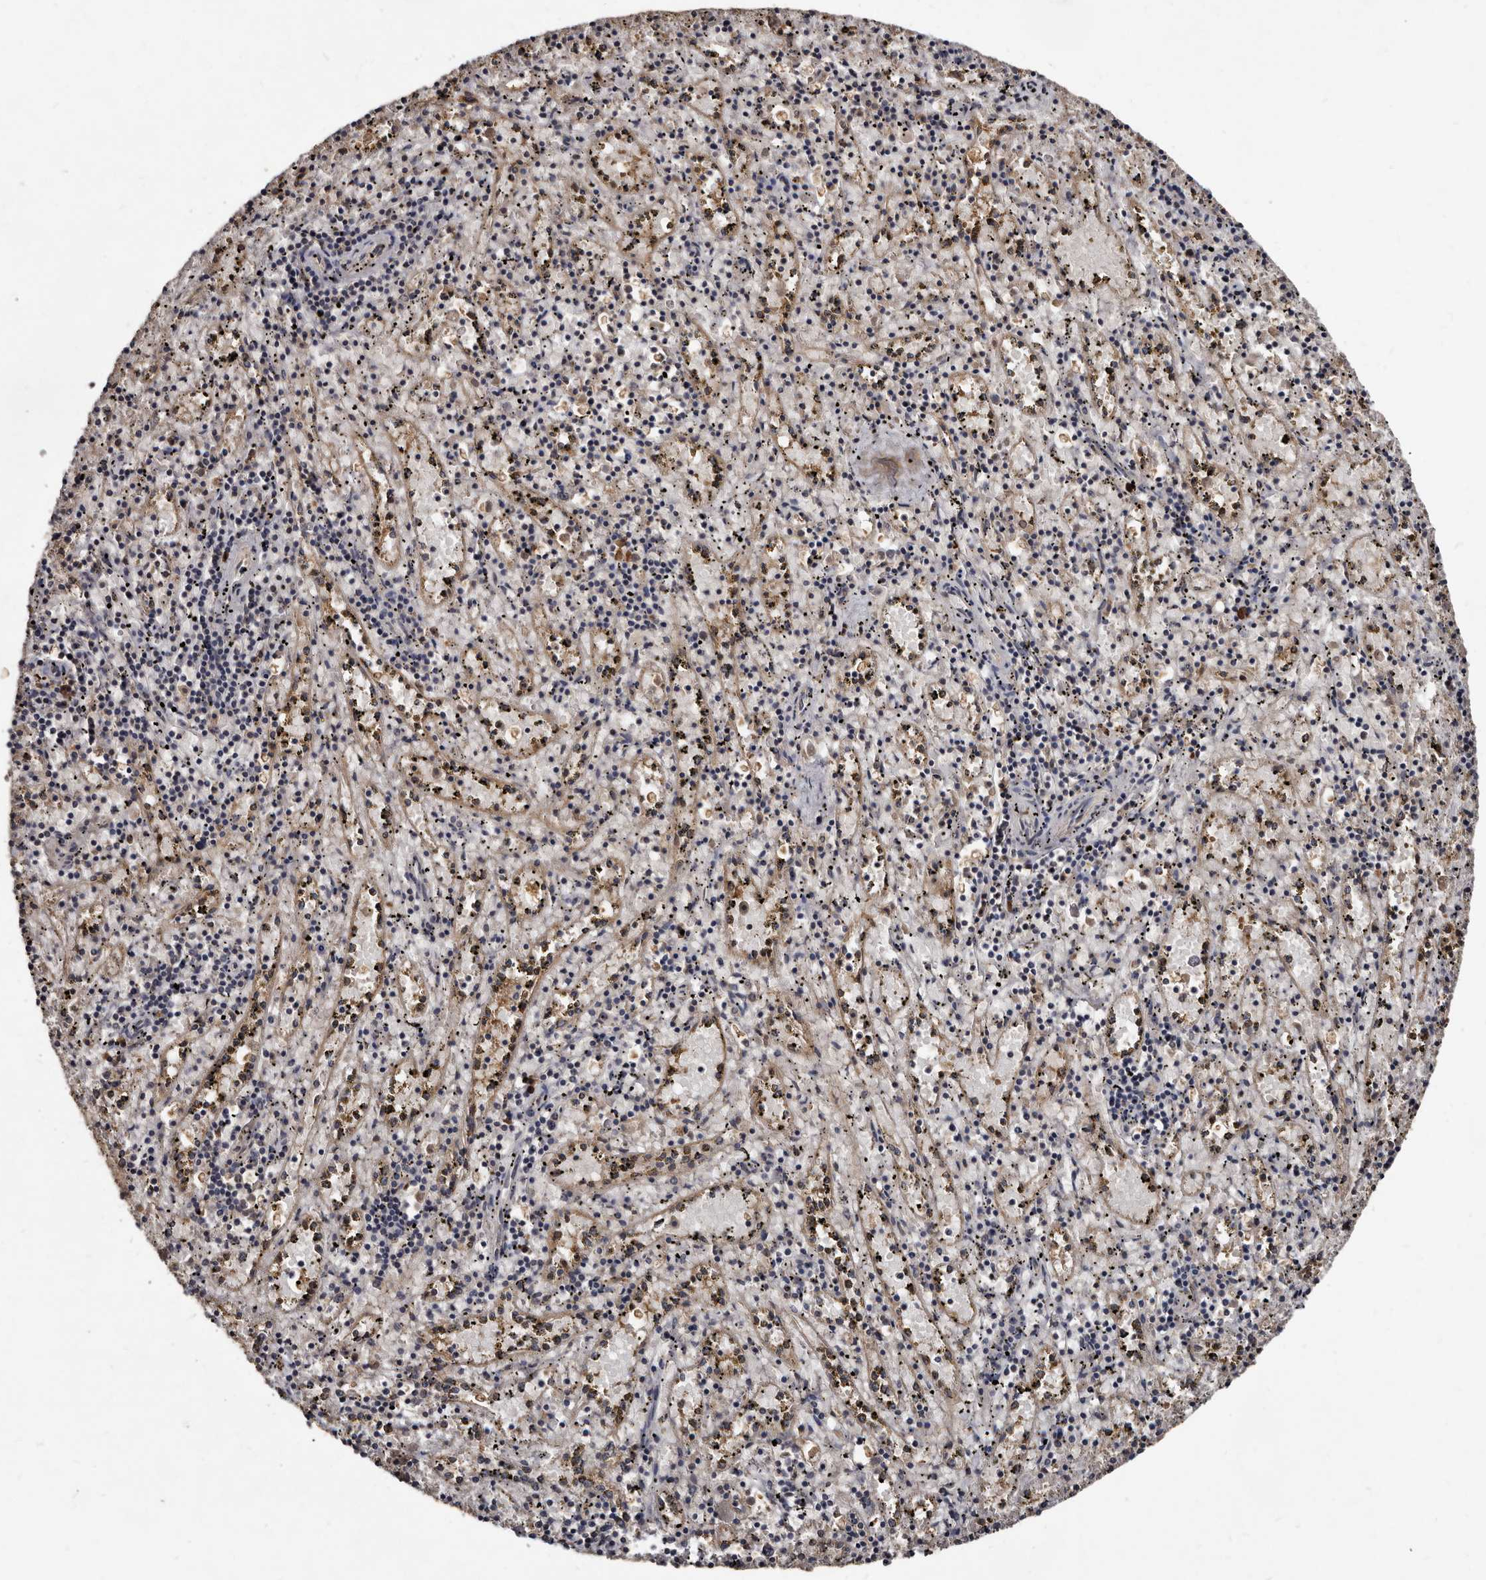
{"staining": {"intensity": "moderate", "quantity": "<25%", "location": "cytoplasmic/membranous"}, "tissue": "spleen", "cell_type": "Cells in red pulp", "image_type": "normal", "snomed": [{"axis": "morphology", "description": "Normal tissue, NOS"}, {"axis": "topography", "description": "Spleen"}], "caption": "Spleen stained with DAB (3,3'-diaminobenzidine) immunohistochemistry shows low levels of moderate cytoplasmic/membranous positivity in about <25% of cells in red pulp. The staining was performed using DAB (3,3'-diaminobenzidine), with brown indicating positive protein expression. Nuclei are stained blue with hematoxylin.", "gene": "PMVK", "patient": {"sex": "male", "age": 11}}